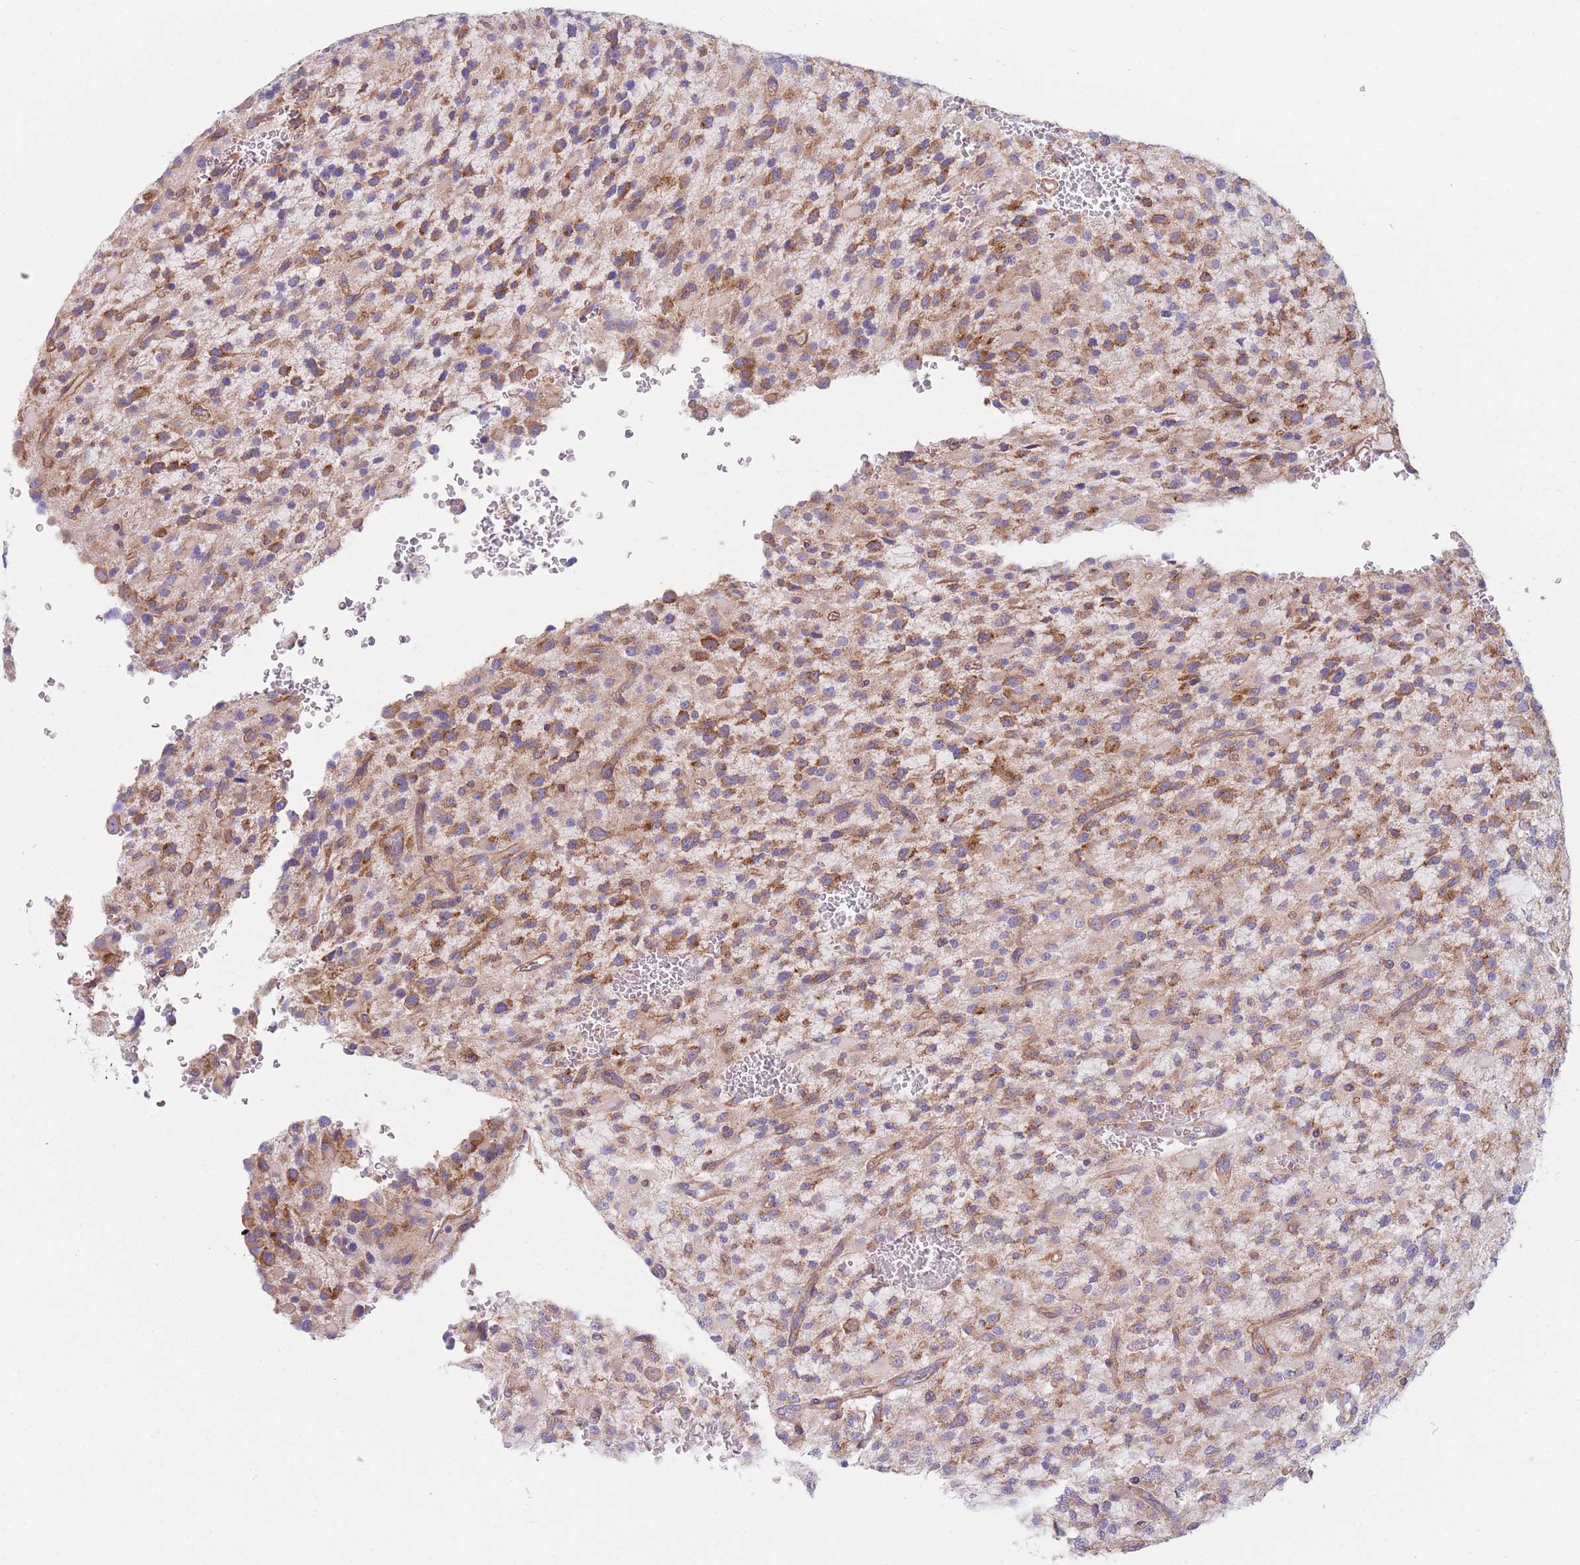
{"staining": {"intensity": "moderate", "quantity": ">75%", "location": "cytoplasmic/membranous"}, "tissue": "glioma", "cell_type": "Tumor cells", "image_type": "cancer", "snomed": [{"axis": "morphology", "description": "Glioma, malignant, High grade"}, {"axis": "topography", "description": "Brain"}], "caption": "About >75% of tumor cells in malignant glioma (high-grade) reveal moderate cytoplasmic/membranous protein positivity as visualized by brown immunohistochemical staining.", "gene": "SERPINB3", "patient": {"sex": "male", "age": 34}}